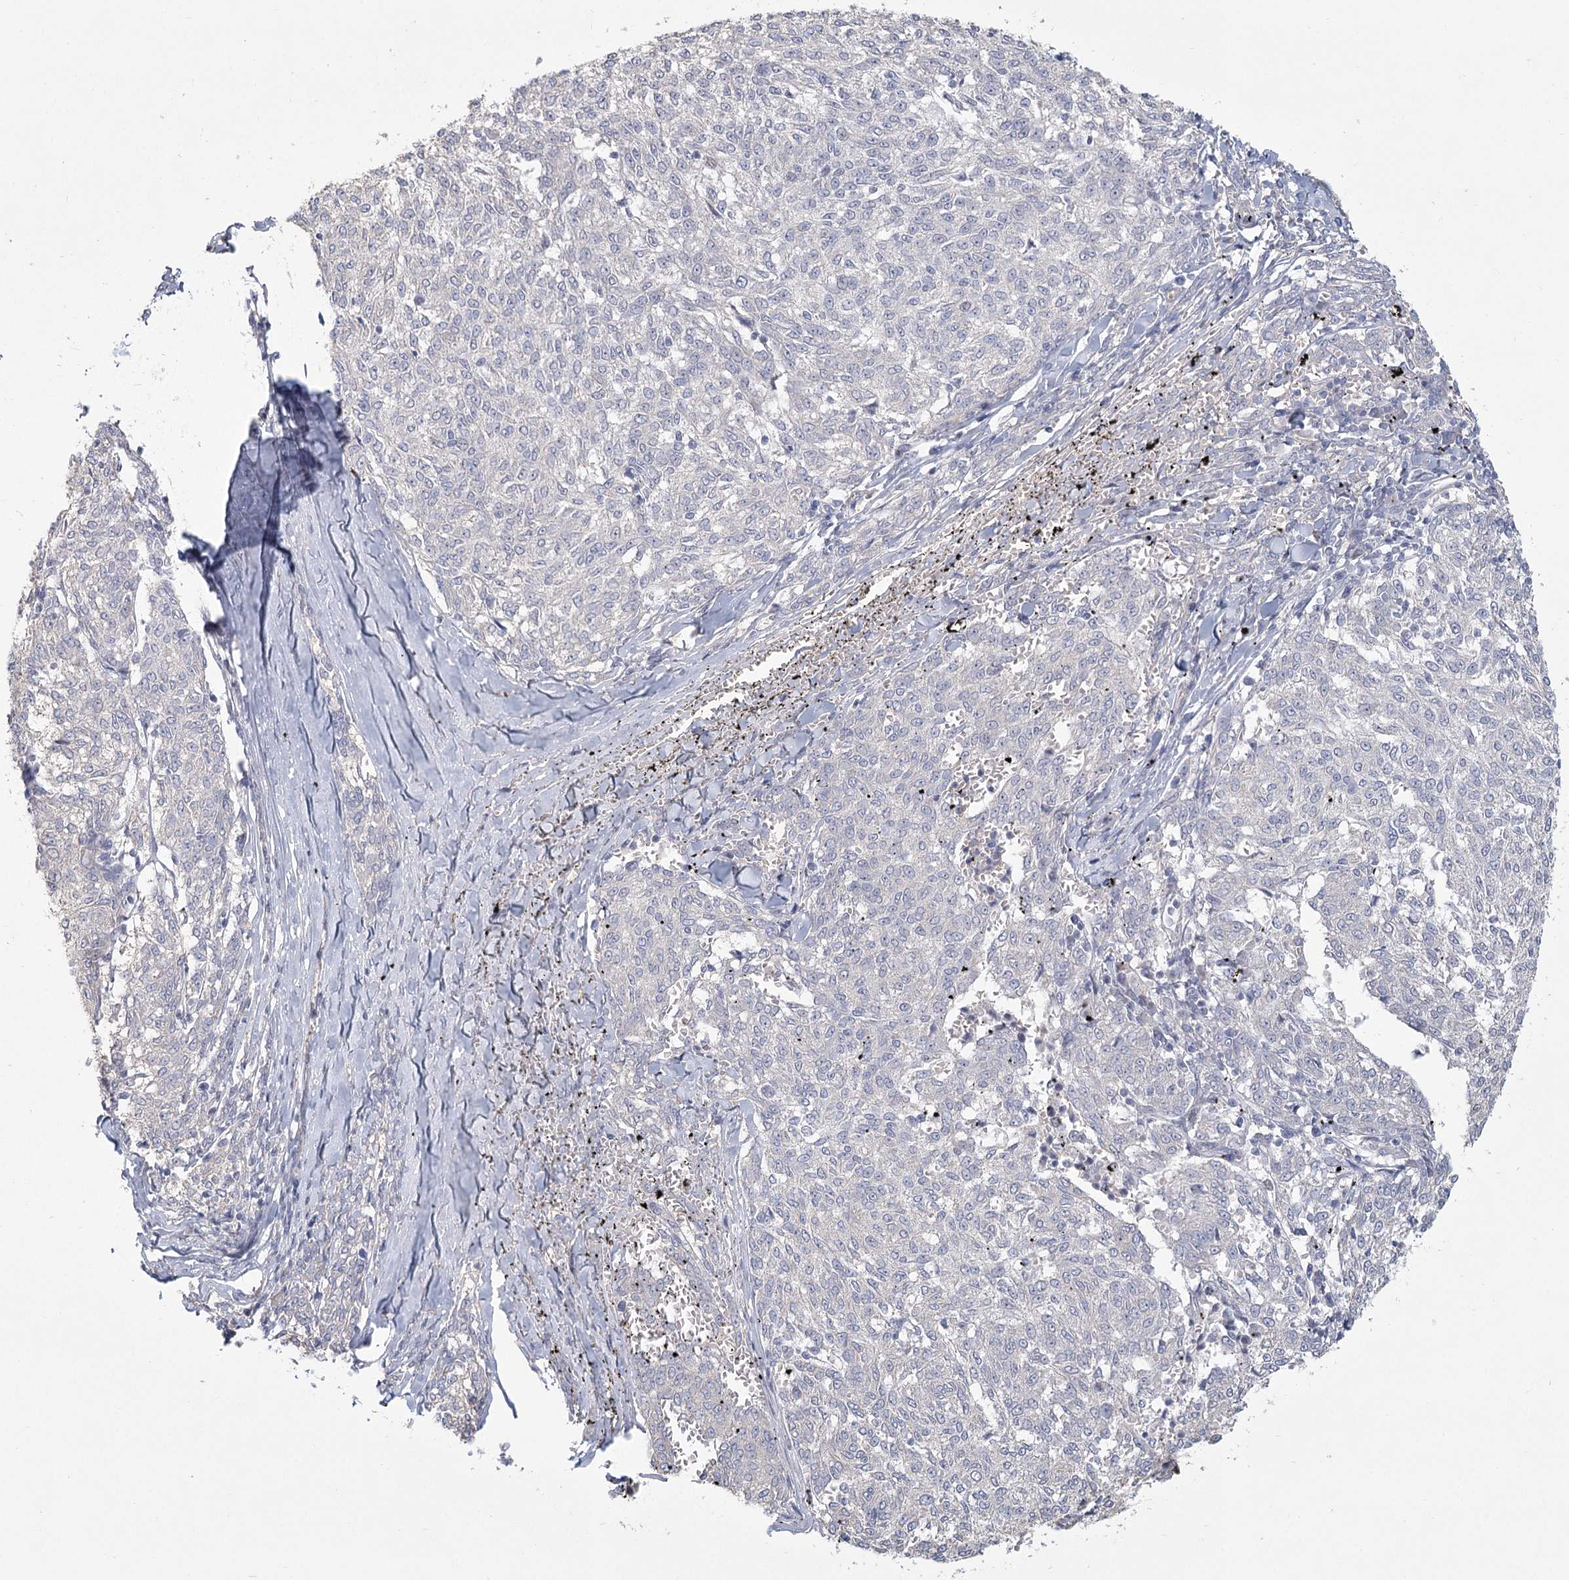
{"staining": {"intensity": "negative", "quantity": "none", "location": "none"}, "tissue": "melanoma", "cell_type": "Tumor cells", "image_type": "cancer", "snomed": [{"axis": "morphology", "description": "Malignant melanoma, NOS"}, {"axis": "topography", "description": "Skin"}], "caption": "Tumor cells are negative for protein expression in human malignant melanoma.", "gene": "CNTLN", "patient": {"sex": "female", "age": 72}}